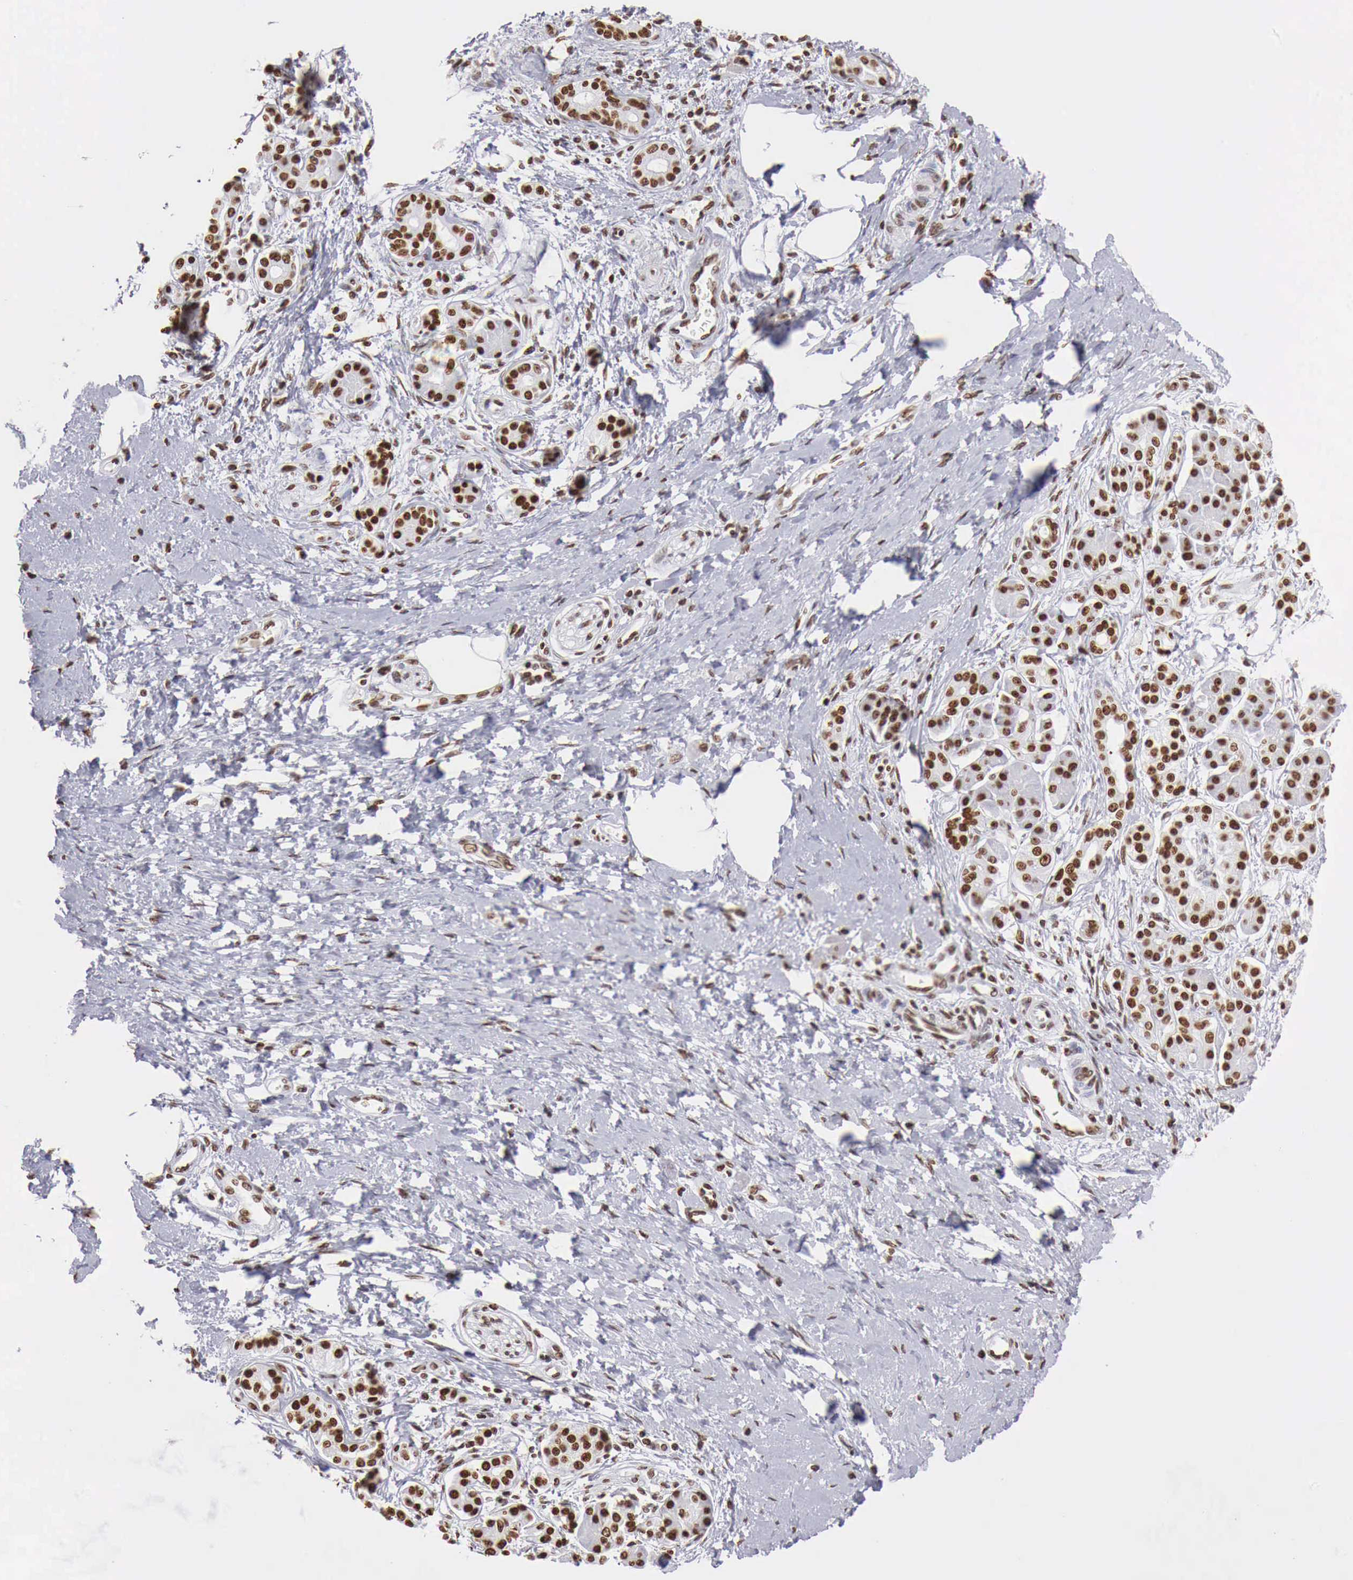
{"staining": {"intensity": "strong", "quantity": ">75%", "location": "nuclear"}, "tissue": "pancreatic cancer", "cell_type": "Tumor cells", "image_type": "cancer", "snomed": [{"axis": "morphology", "description": "Adenocarcinoma, NOS"}, {"axis": "topography", "description": "Pancreas"}], "caption": "High-power microscopy captured an immunohistochemistry micrograph of pancreatic cancer (adenocarcinoma), revealing strong nuclear staining in about >75% of tumor cells.", "gene": "DKC1", "patient": {"sex": "female", "age": 66}}